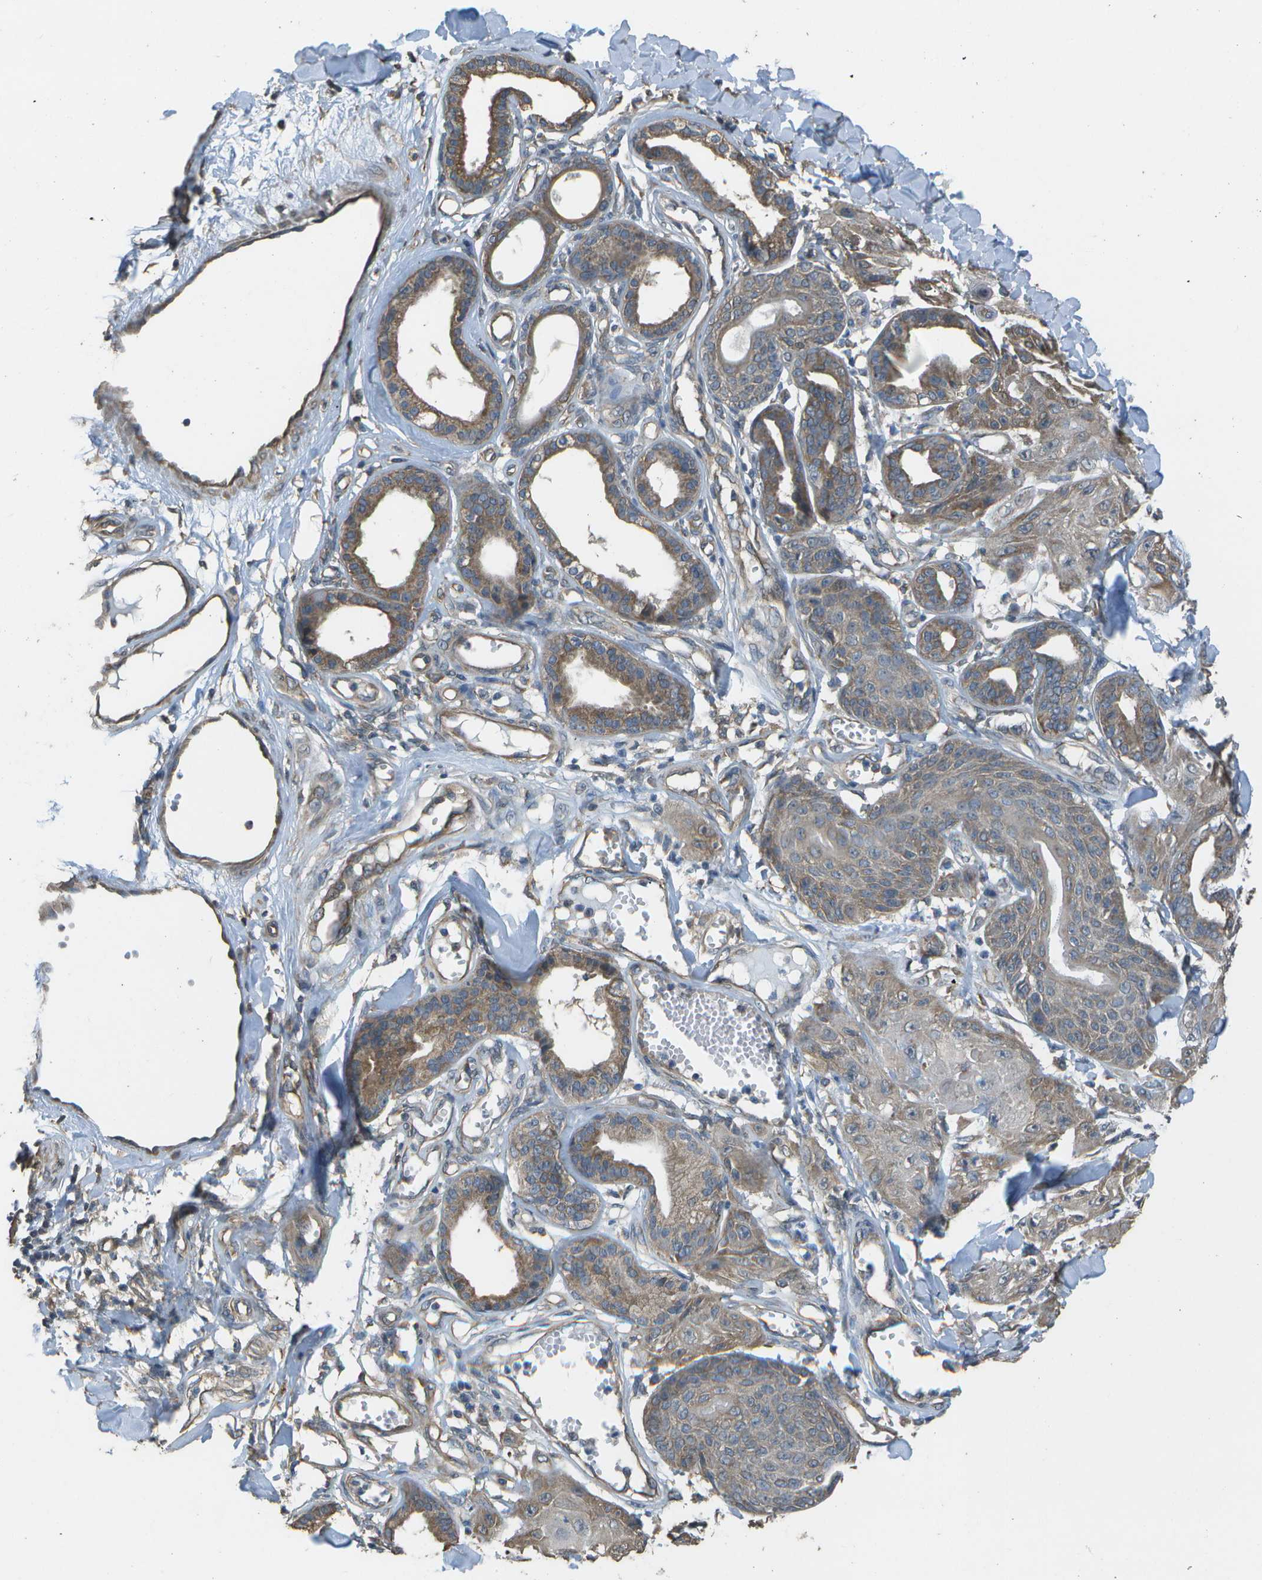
{"staining": {"intensity": "moderate", "quantity": ">75%", "location": "cytoplasmic/membranous"}, "tissue": "skin cancer", "cell_type": "Tumor cells", "image_type": "cancer", "snomed": [{"axis": "morphology", "description": "Squamous cell carcinoma, NOS"}, {"axis": "topography", "description": "Skin"}], "caption": "Immunohistochemistry (IHC) (DAB (3,3'-diaminobenzidine)) staining of squamous cell carcinoma (skin) shows moderate cytoplasmic/membranous protein expression in approximately >75% of tumor cells.", "gene": "CLNS1A", "patient": {"sex": "male", "age": 74}}